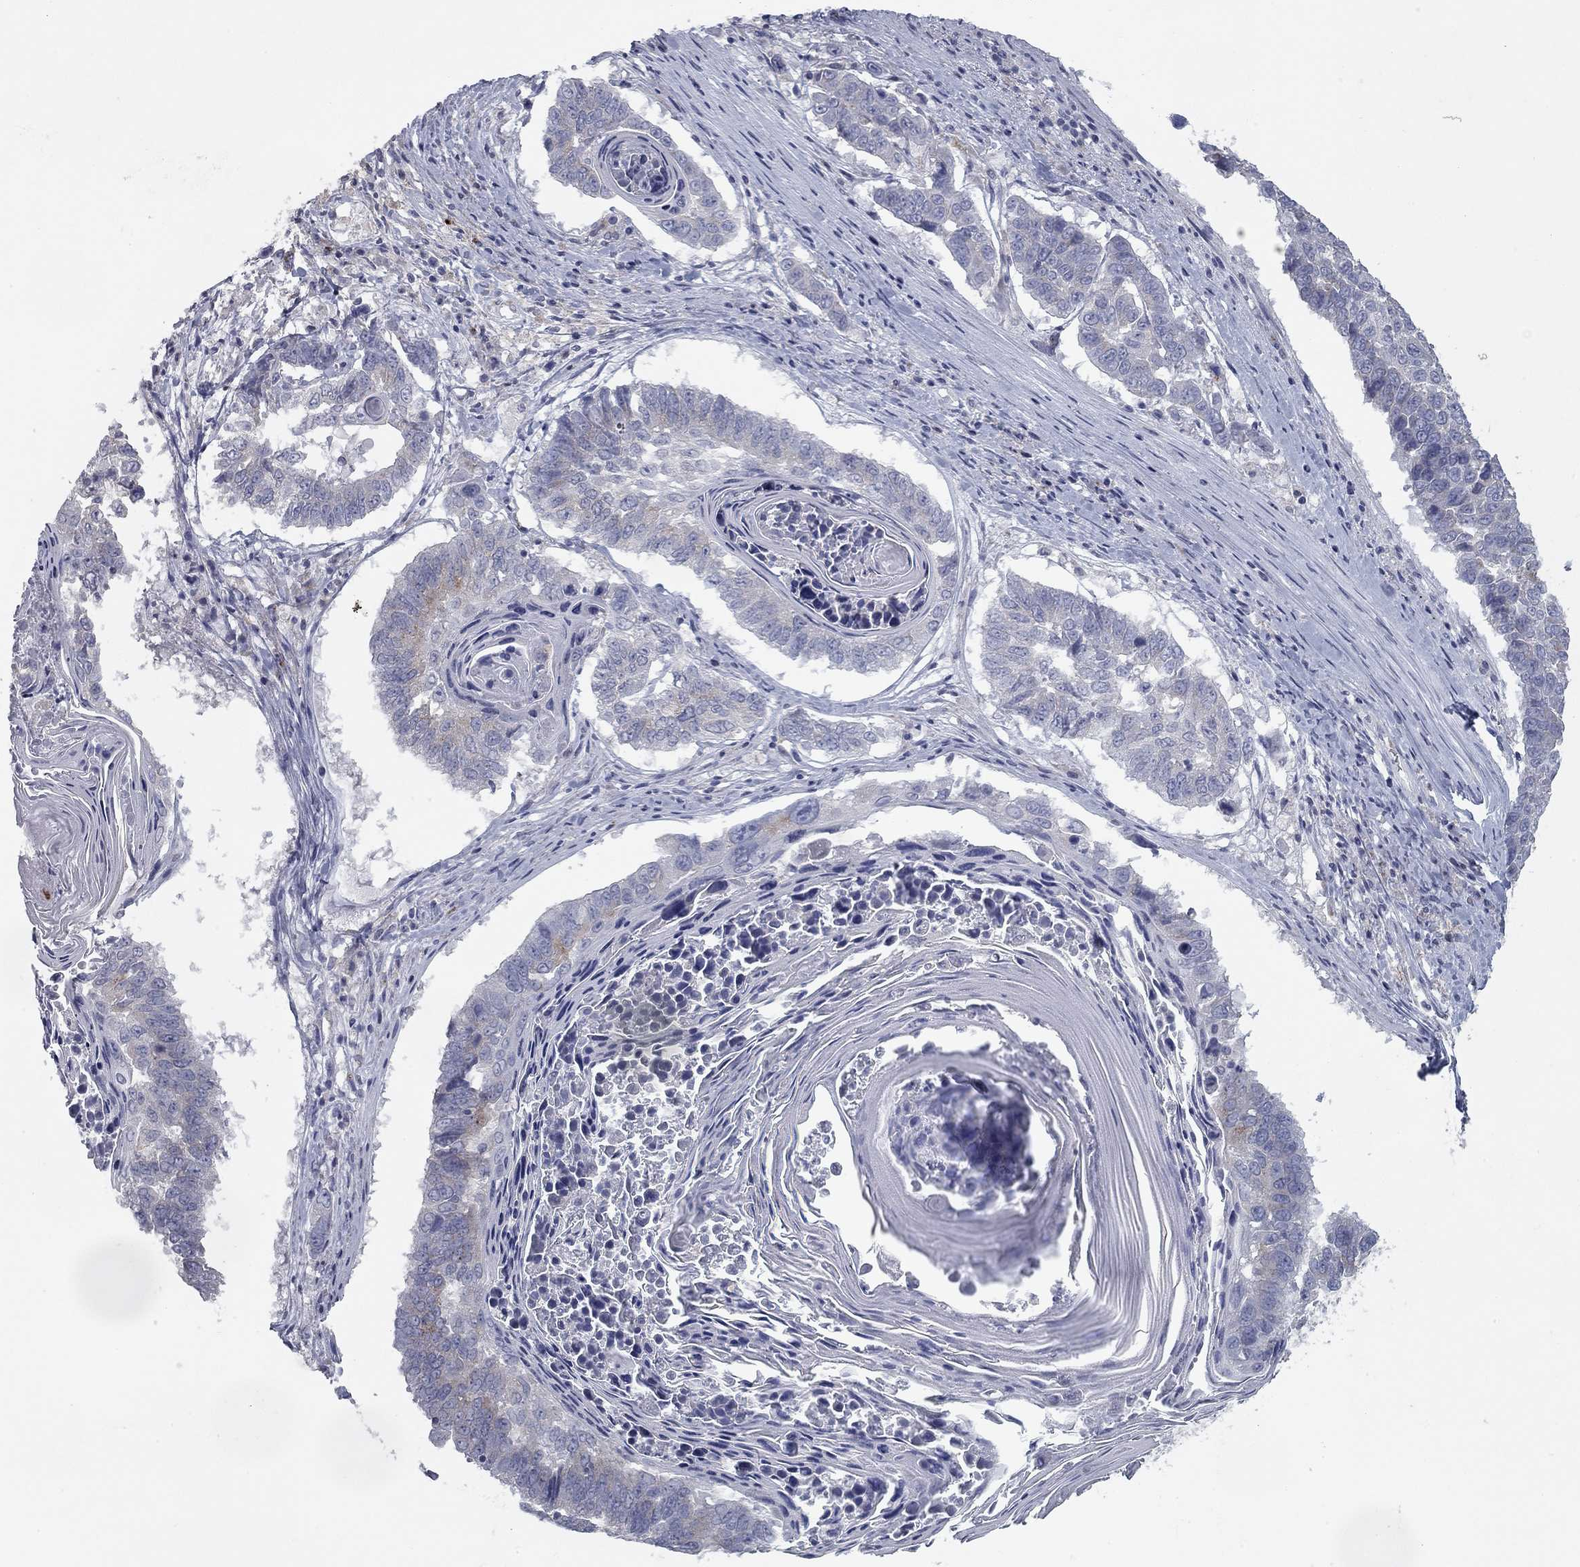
{"staining": {"intensity": "moderate", "quantity": "<25%", "location": "cytoplasmic/membranous"}, "tissue": "lung cancer", "cell_type": "Tumor cells", "image_type": "cancer", "snomed": [{"axis": "morphology", "description": "Squamous cell carcinoma, NOS"}, {"axis": "topography", "description": "Lung"}], "caption": "Lung cancer stained with DAB (3,3'-diaminobenzidine) IHC reveals low levels of moderate cytoplasmic/membranous expression in about <25% of tumor cells. The staining is performed using DAB brown chromogen to label protein expression. The nuclei are counter-stained blue using hematoxylin.", "gene": "KIAA0319L", "patient": {"sex": "male", "age": 73}}